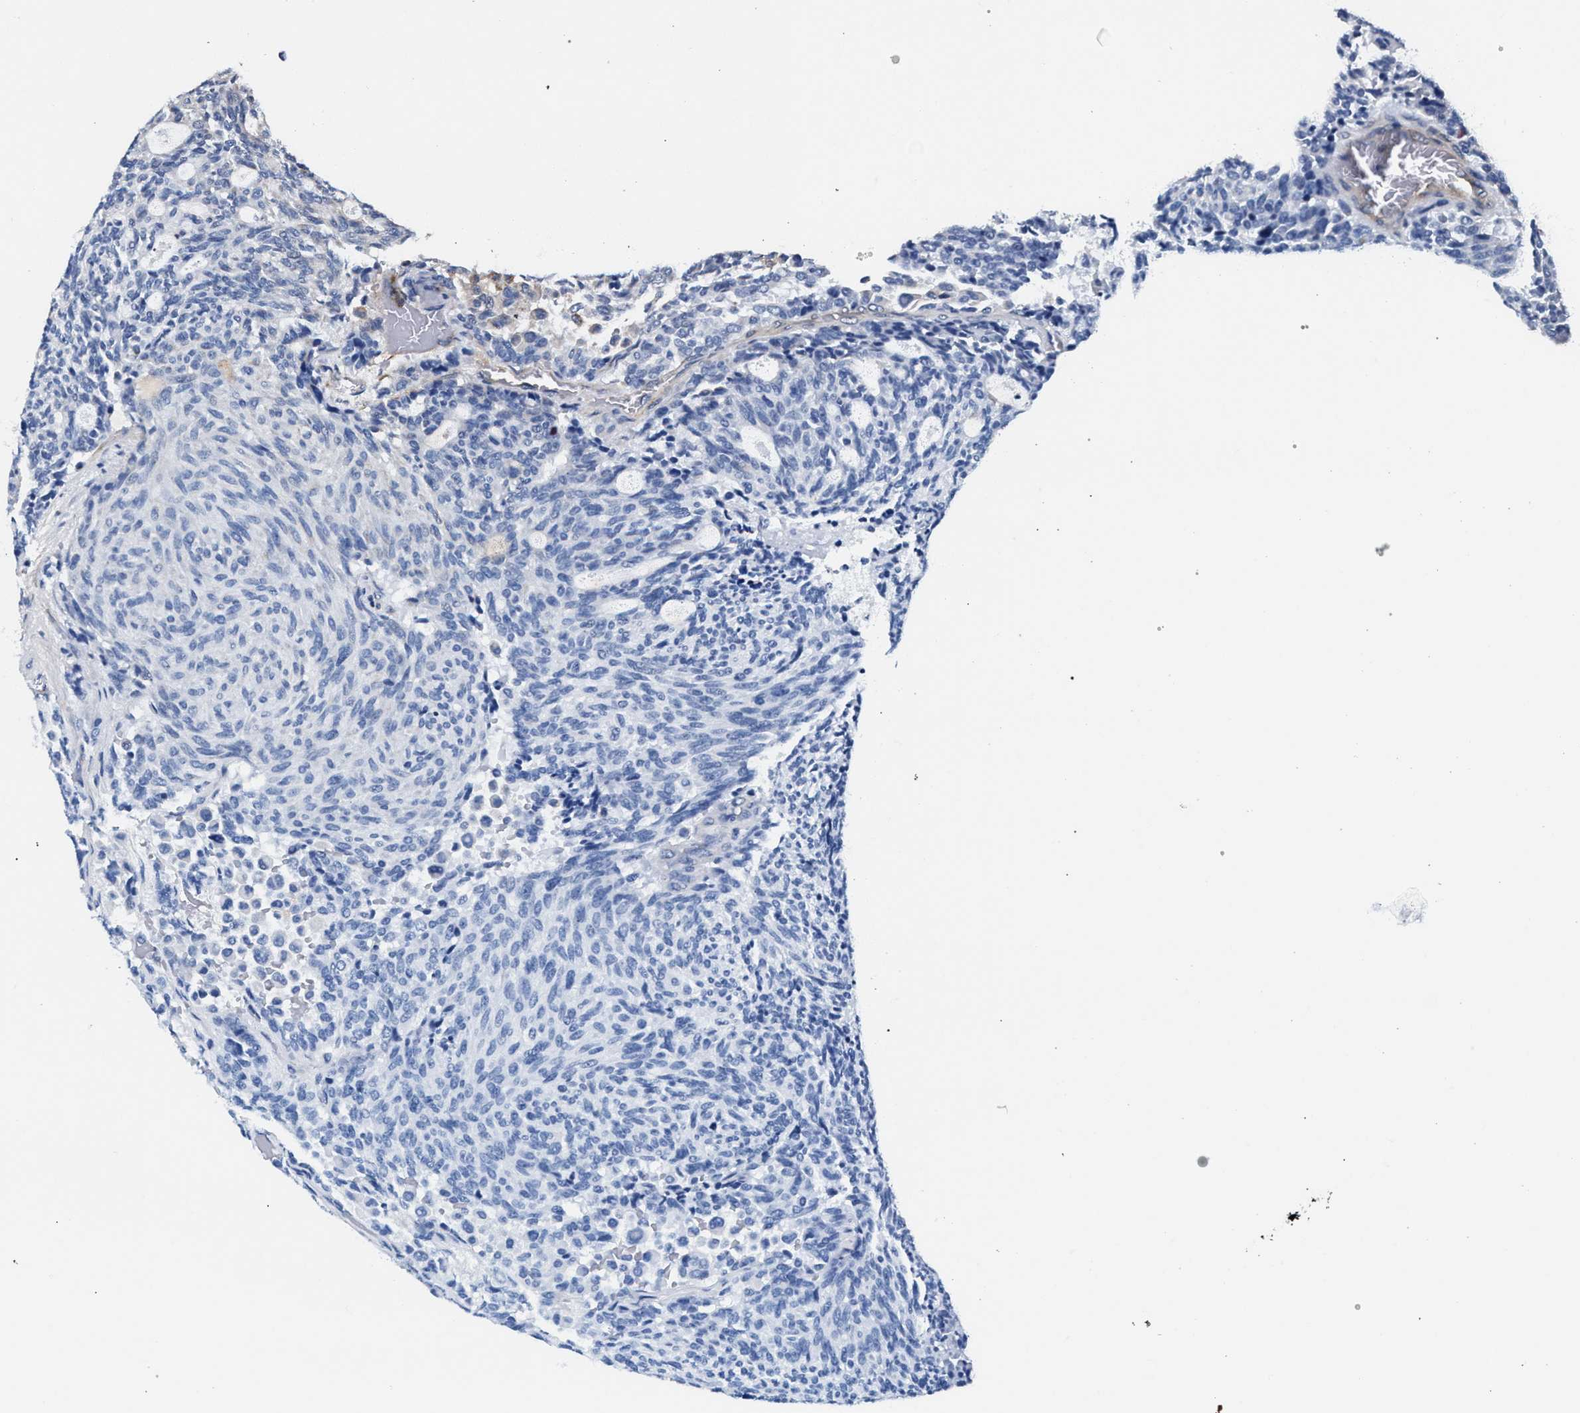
{"staining": {"intensity": "negative", "quantity": "none", "location": "none"}, "tissue": "carcinoid", "cell_type": "Tumor cells", "image_type": "cancer", "snomed": [{"axis": "morphology", "description": "Carcinoid, malignant, NOS"}, {"axis": "topography", "description": "Pancreas"}], "caption": "The micrograph demonstrates no significant staining in tumor cells of carcinoid.", "gene": "LASP1", "patient": {"sex": "female", "age": 54}}